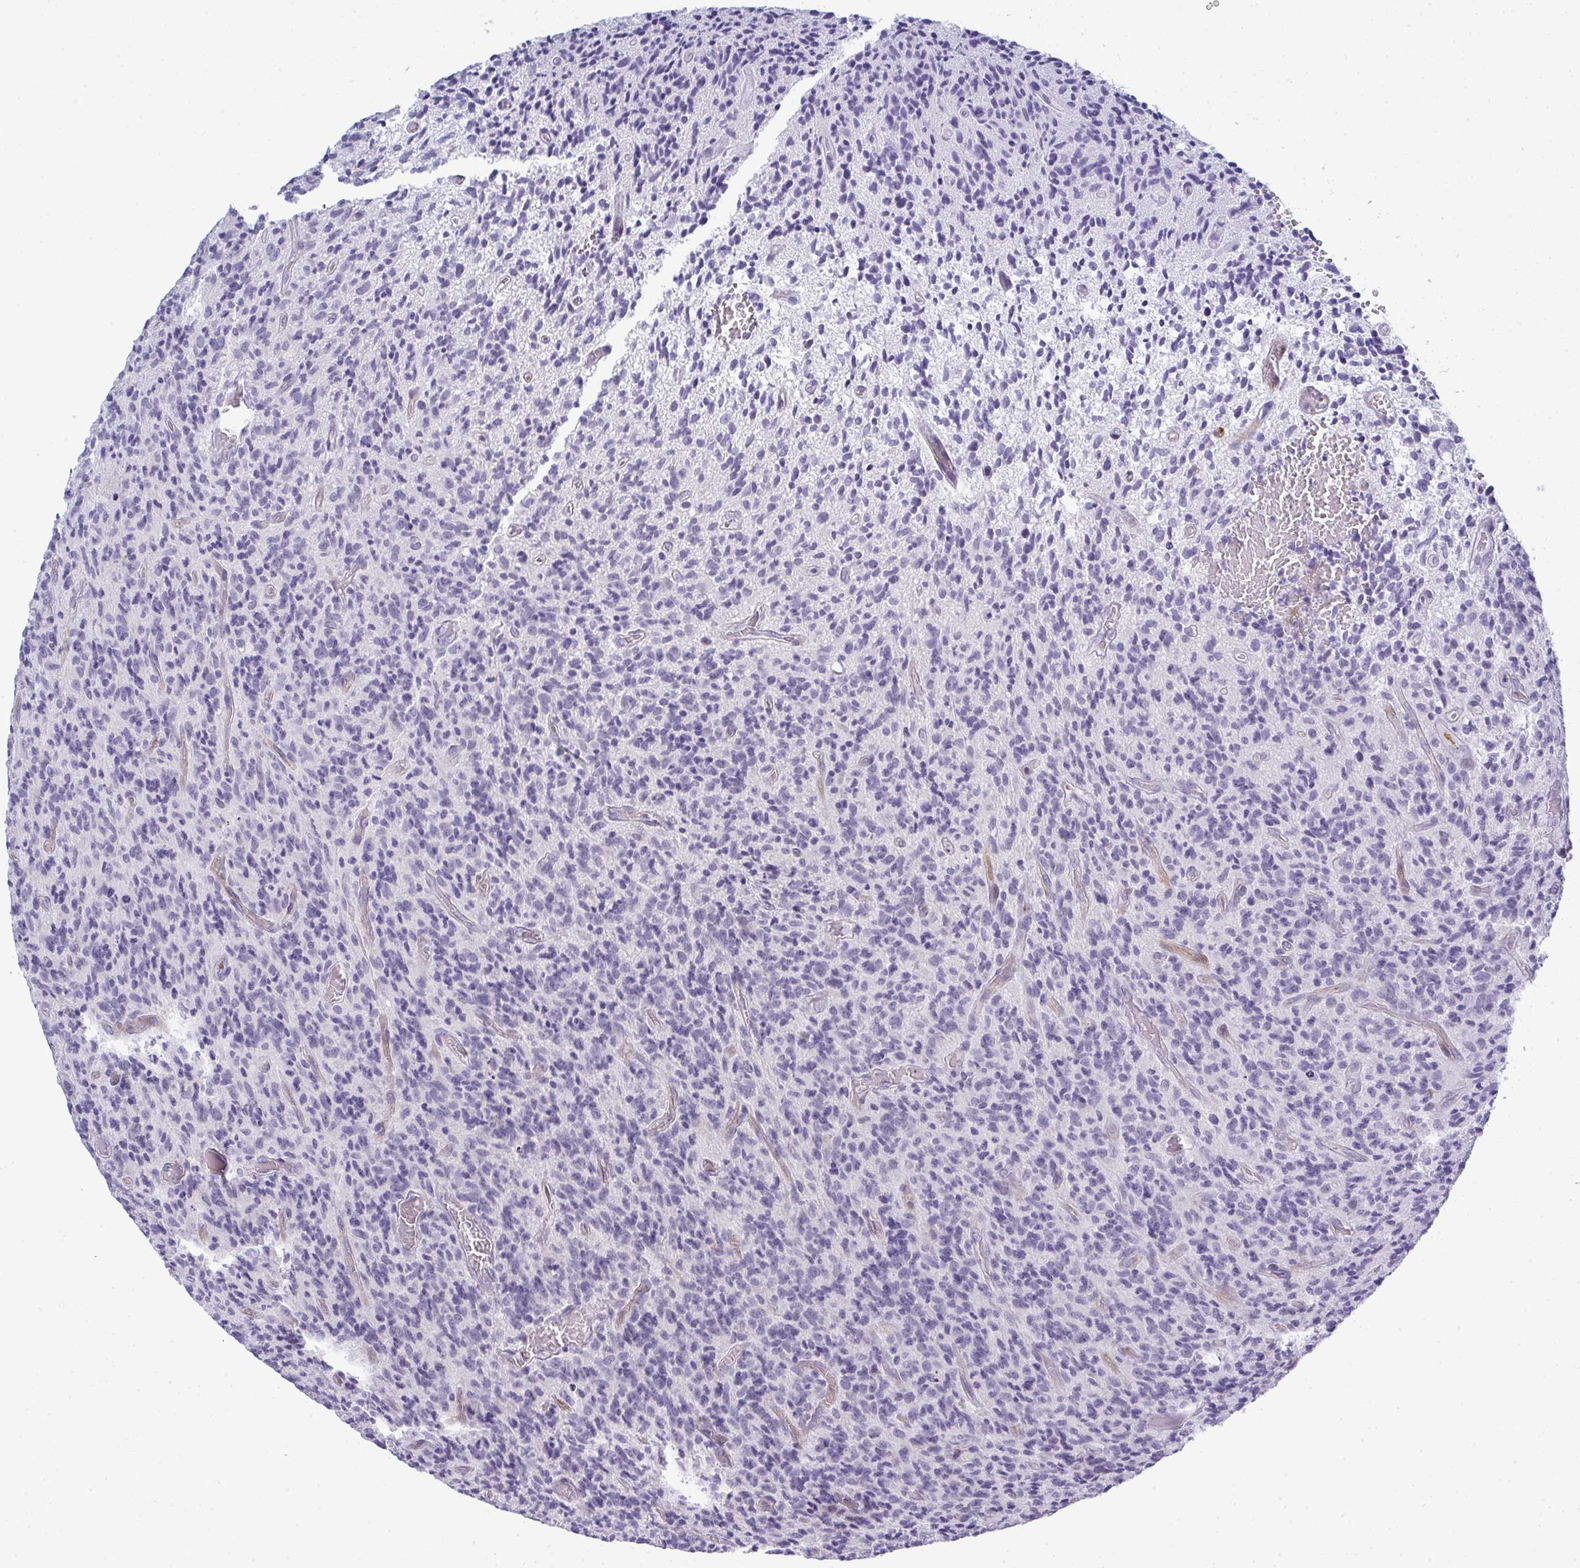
{"staining": {"intensity": "negative", "quantity": "none", "location": "none"}, "tissue": "glioma", "cell_type": "Tumor cells", "image_type": "cancer", "snomed": [{"axis": "morphology", "description": "Glioma, malignant, High grade"}, {"axis": "topography", "description": "Brain"}], "caption": "Immunohistochemistry (IHC) micrograph of human malignant glioma (high-grade) stained for a protein (brown), which displays no expression in tumor cells.", "gene": "TMEM82", "patient": {"sex": "male", "age": 76}}